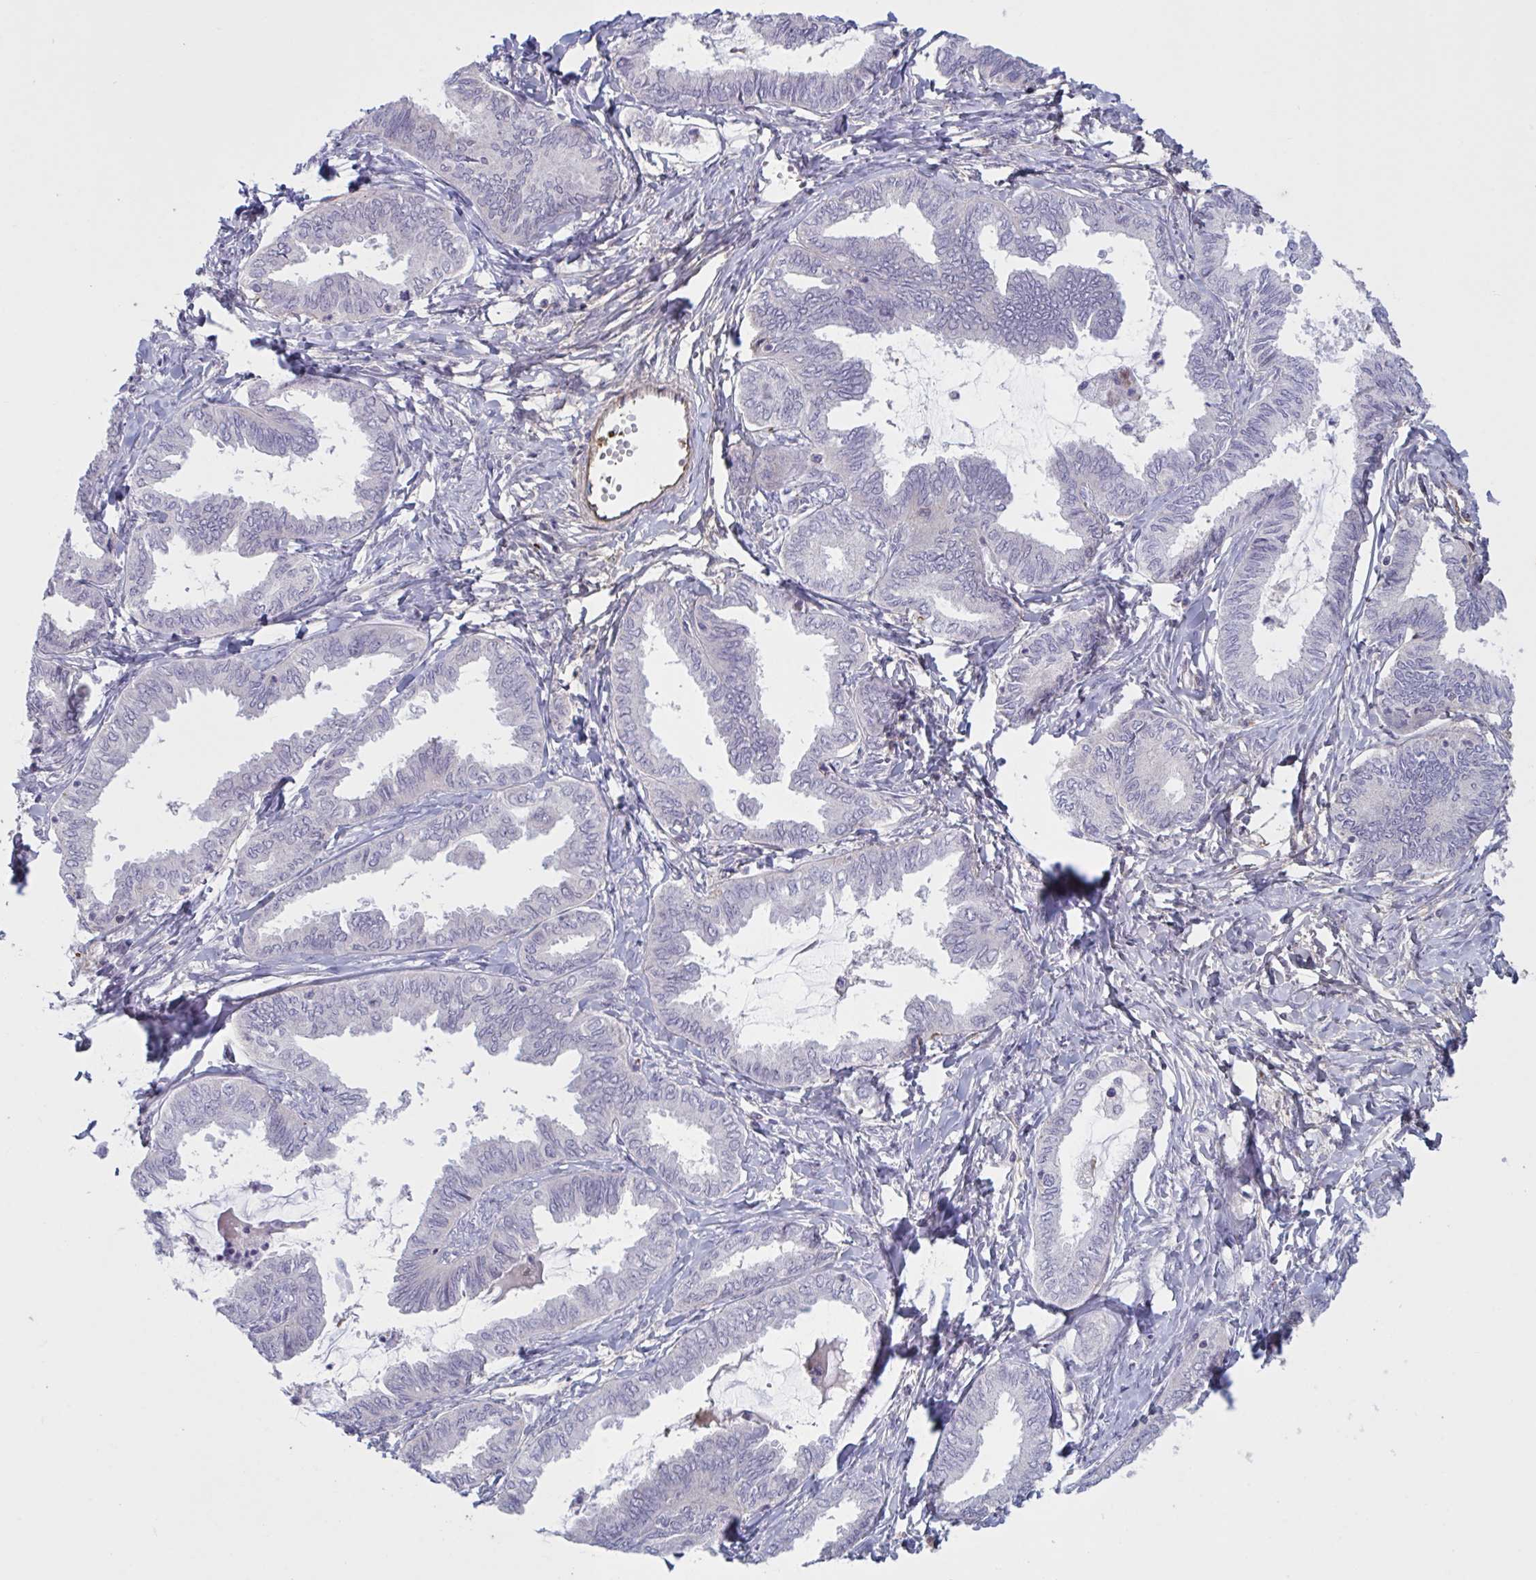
{"staining": {"intensity": "weak", "quantity": "<25%", "location": "cytoplasmic/membranous"}, "tissue": "ovarian cancer", "cell_type": "Tumor cells", "image_type": "cancer", "snomed": [{"axis": "morphology", "description": "Carcinoma, endometroid"}, {"axis": "topography", "description": "Ovary"}], "caption": "A high-resolution photomicrograph shows immunohistochemistry (IHC) staining of ovarian cancer (endometroid carcinoma), which shows no significant positivity in tumor cells.", "gene": "IL1R1", "patient": {"sex": "female", "age": 70}}